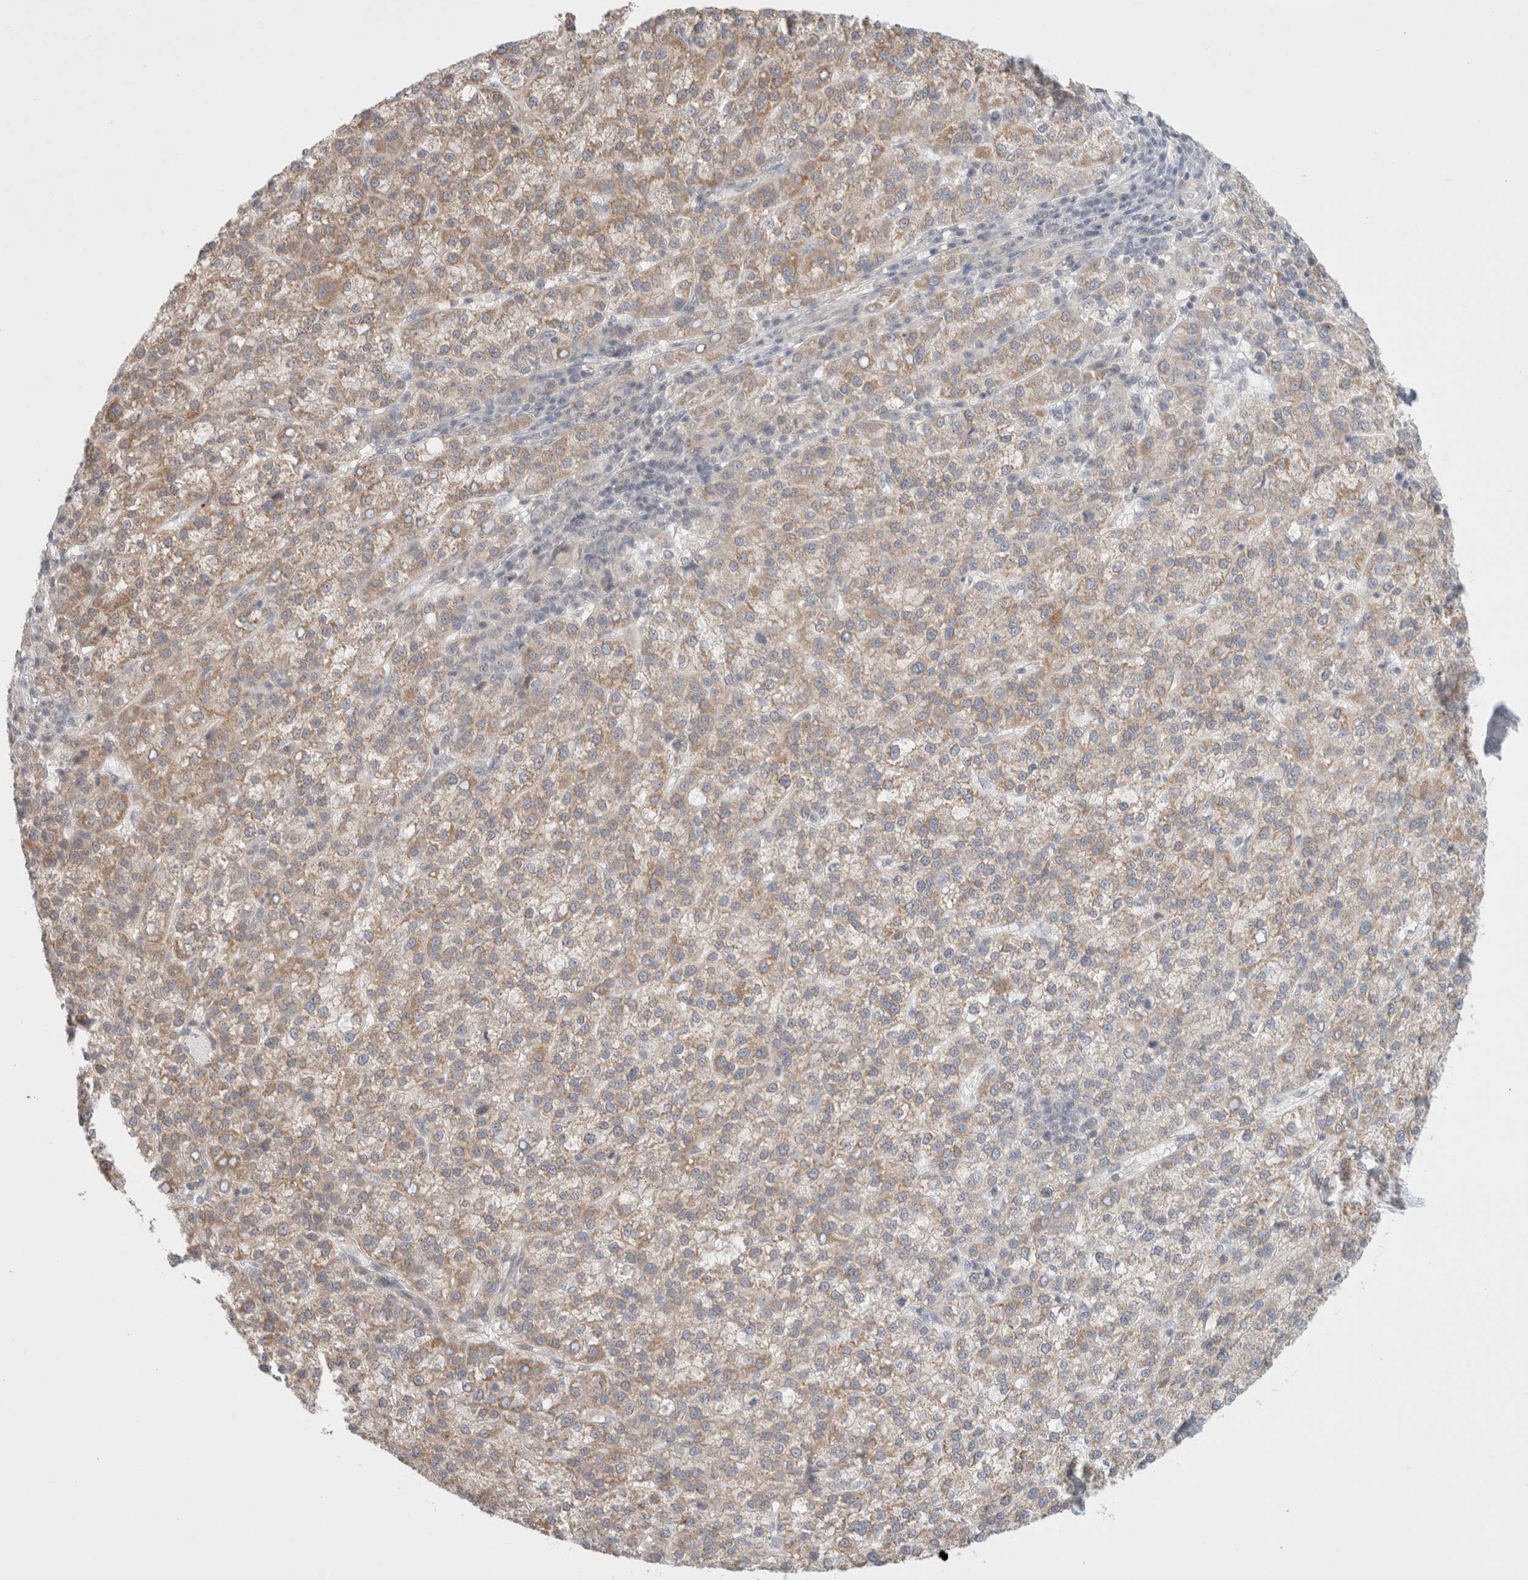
{"staining": {"intensity": "moderate", "quantity": "25%-75%", "location": "cytoplasmic/membranous"}, "tissue": "liver cancer", "cell_type": "Tumor cells", "image_type": "cancer", "snomed": [{"axis": "morphology", "description": "Carcinoma, Hepatocellular, NOS"}, {"axis": "topography", "description": "Liver"}], "caption": "Brown immunohistochemical staining in human liver cancer (hepatocellular carcinoma) exhibits moderate cytoplasmic/membranous positivity in approximately 25%-75% of tumor cells.", "gene": "FBXO42", "patient": {"sex": "female", "age": 58}}